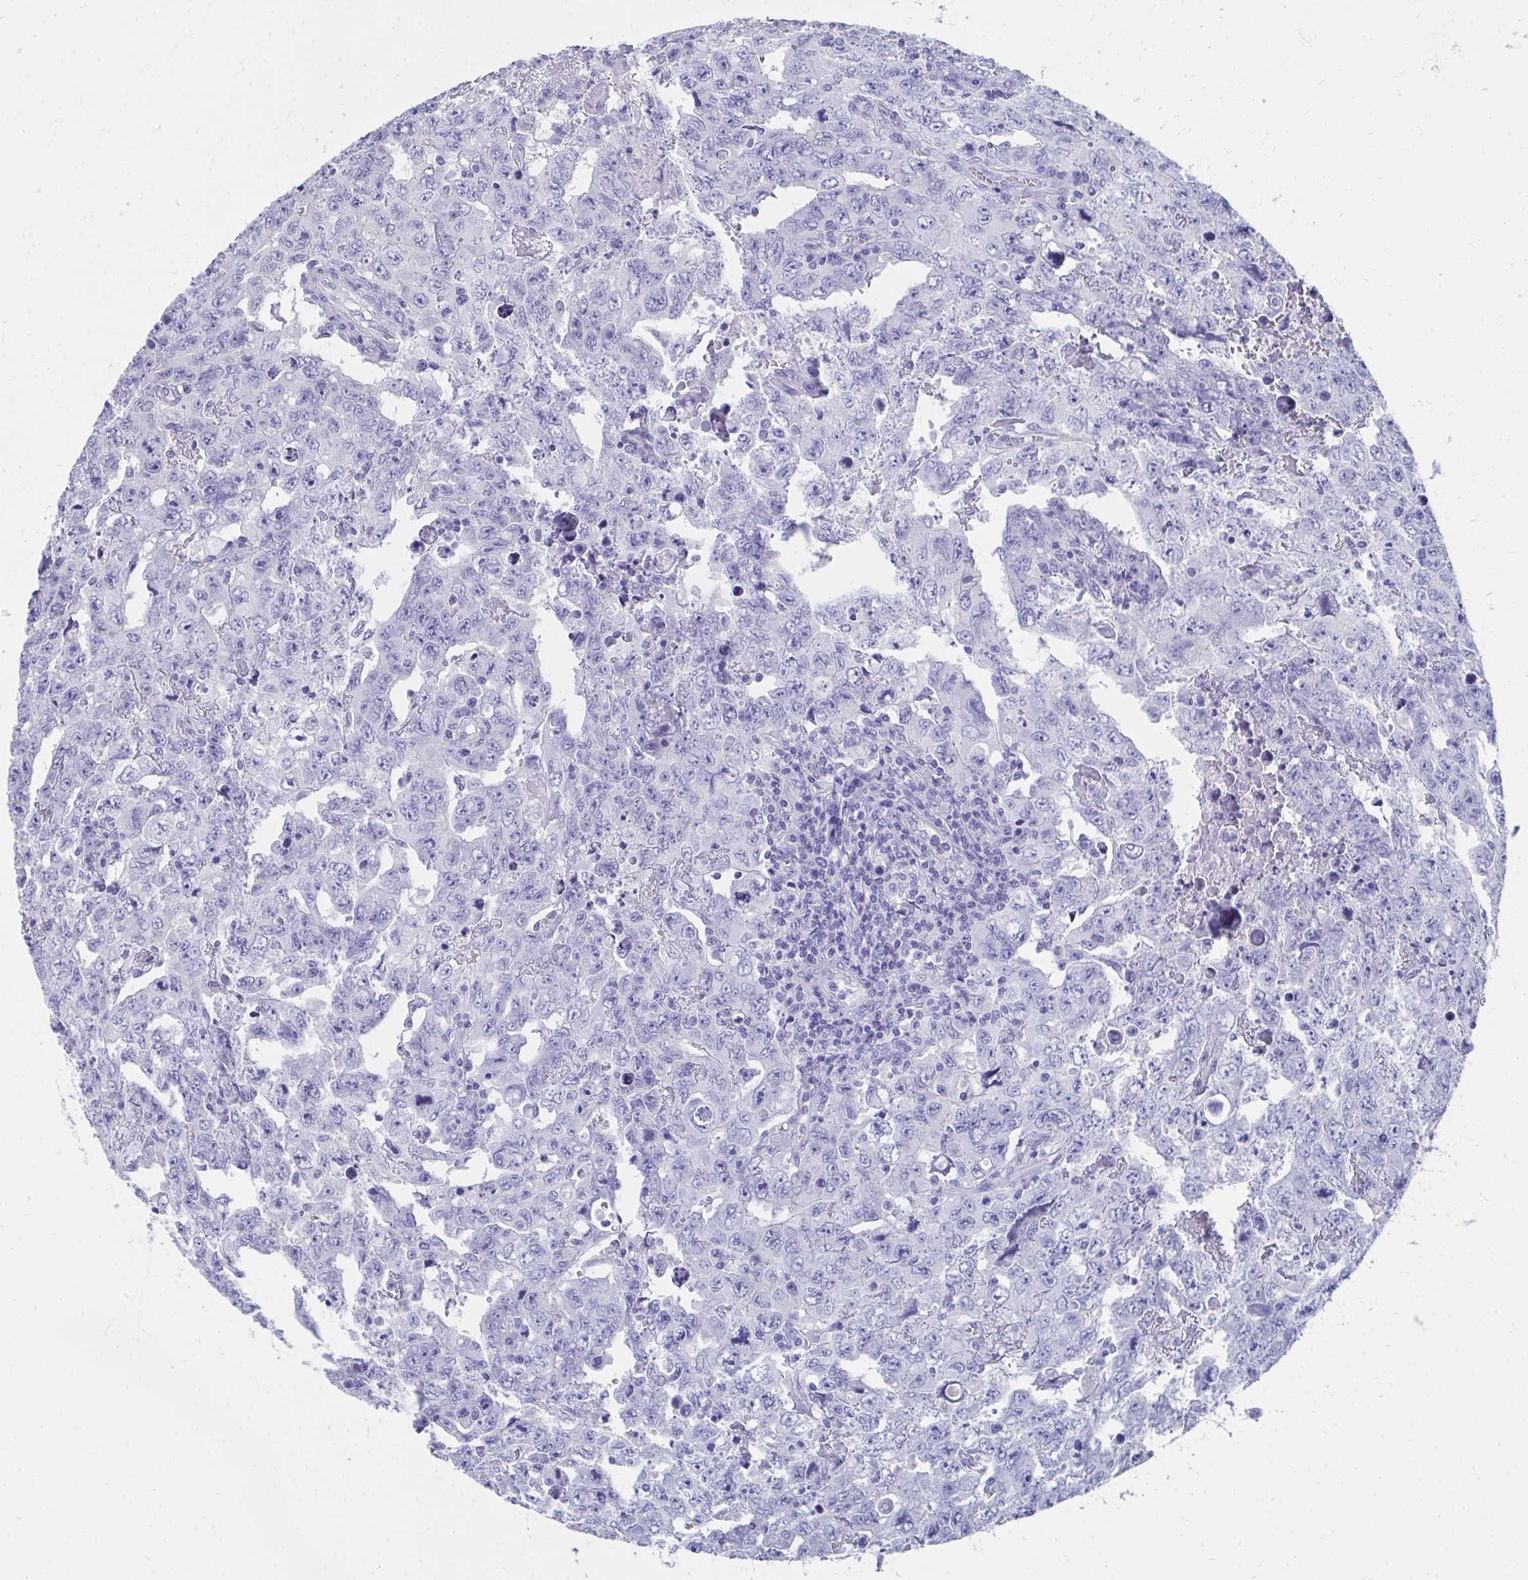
{"staining": {"intensity": "negative", "quantity": "none", "location": "none"}, "tissue": "testis cancer", "cell_type": "Tumor cells", "image_type": "cancer", "snomed": [{"axis": "morphology", "description": "Carcinoma, Embryonal, NOS"}, {"axis": "topography", "description": "Testis"}], "caption": "High power microscopy photomicrograph of an immunohistochemistry (IHC) photomicrograph of testis cancer (embryonal carcinoma), revealing no significant staining in tumor cells. (Brightfield microscopy of DAB immunohistochemistry (IHC) at high magnification).", "gene": "HGD", "patient": {"sex": "male", "age": 24}}